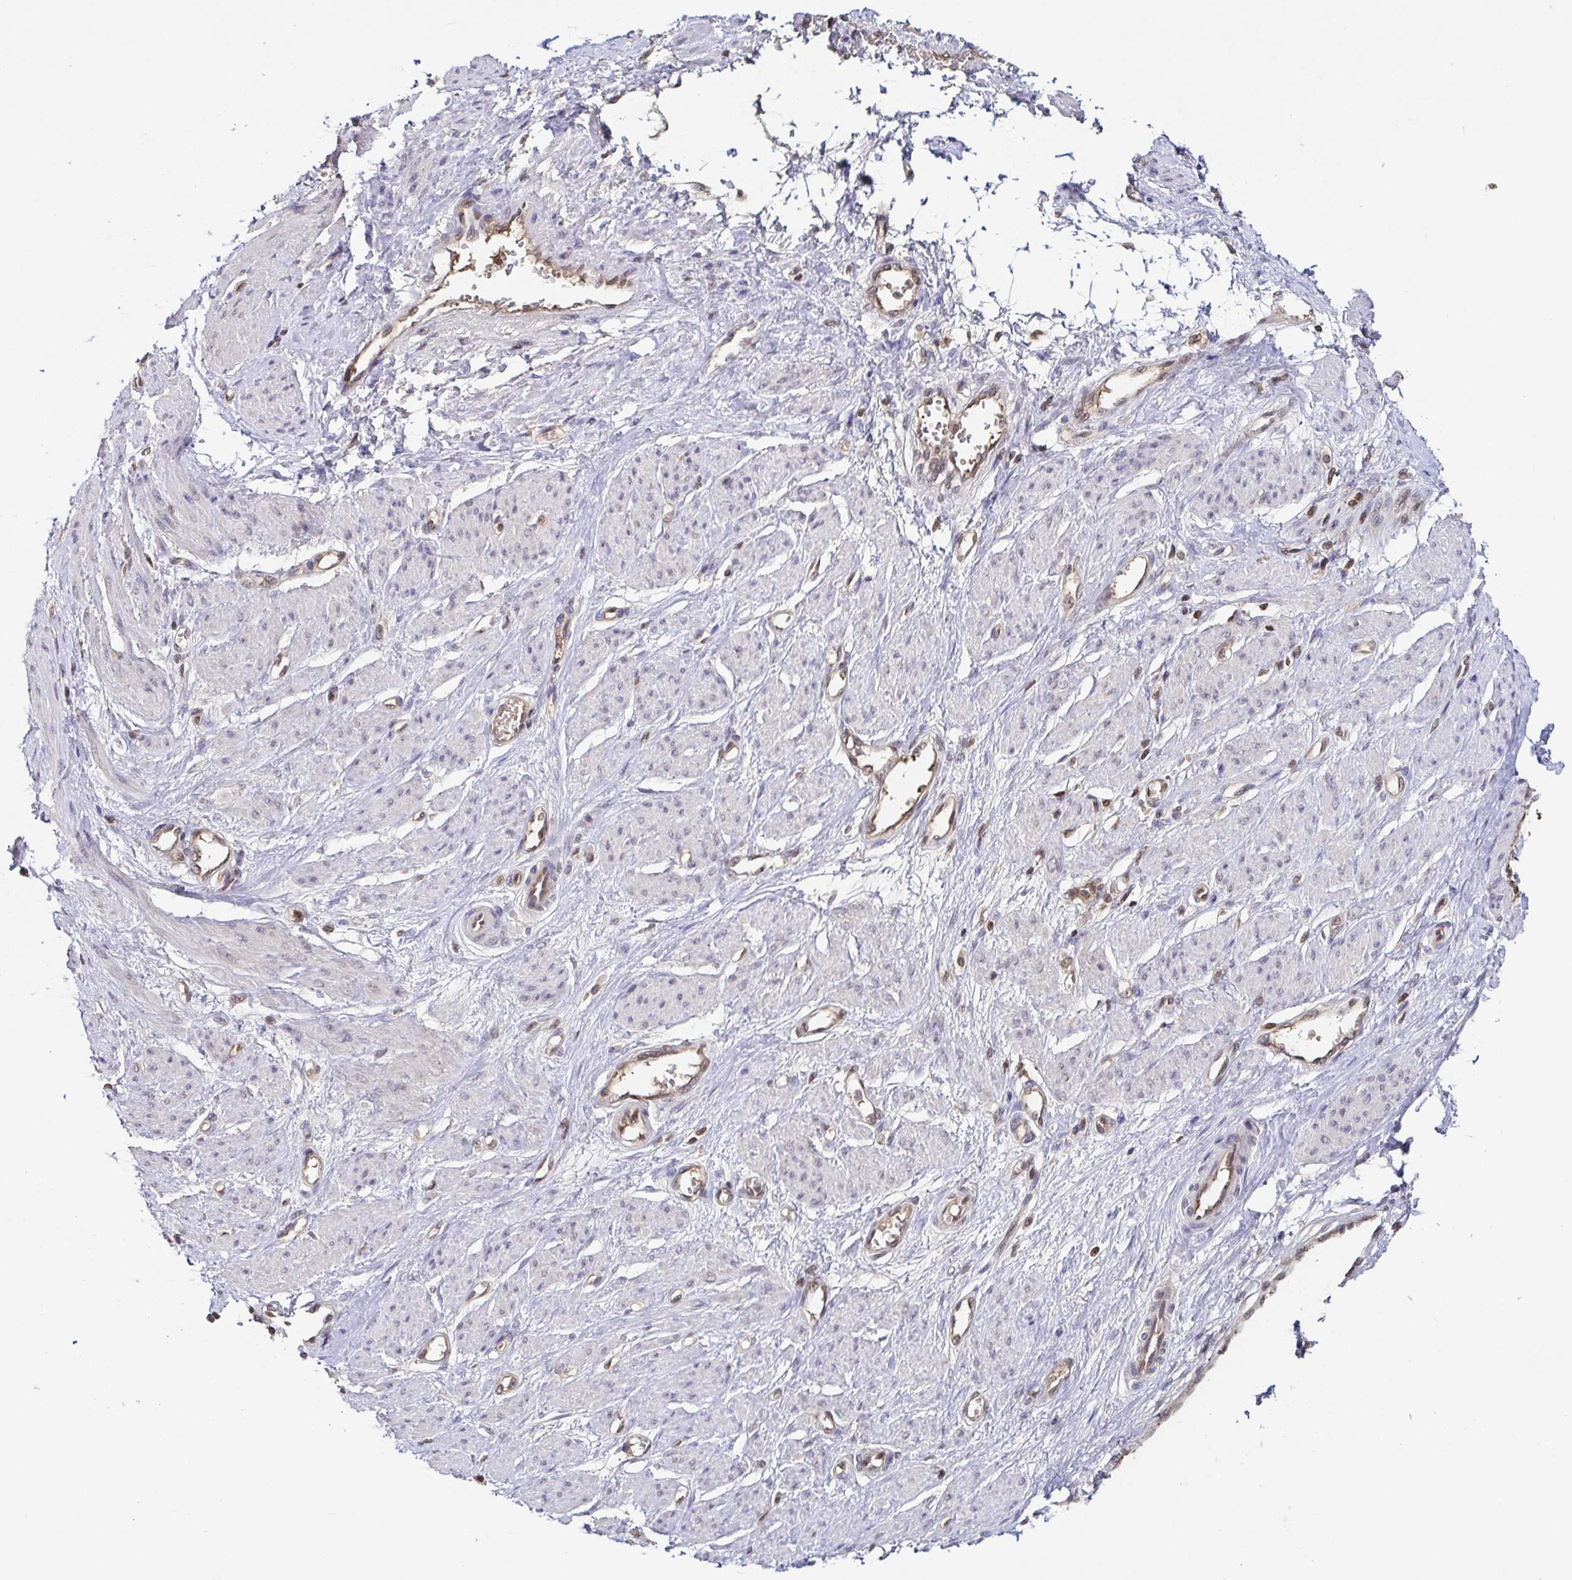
{"staining": {"intensity": "negative", "quantity": "none", "location": "none"}, "tissue": "smooth muscle", "cell_type": "Smooth muscle cells", "image_type": "normal", "snomed": [{"axis": "morphology", "description": "Normal tissue, NOS"}, {"axis": "topography", "description": "Smooth muscle"}, {"axis": "topography", "description": "Uterus"}], "caption": "Immunohistochemistry (IHC) micrograph of normal smooth muscle: smooth muscle stained with DAB exhibits no significant protein staining in smooth muscle cells.", "gene": "PSMB9", "patient": {"sex": "female", "age": 39}}